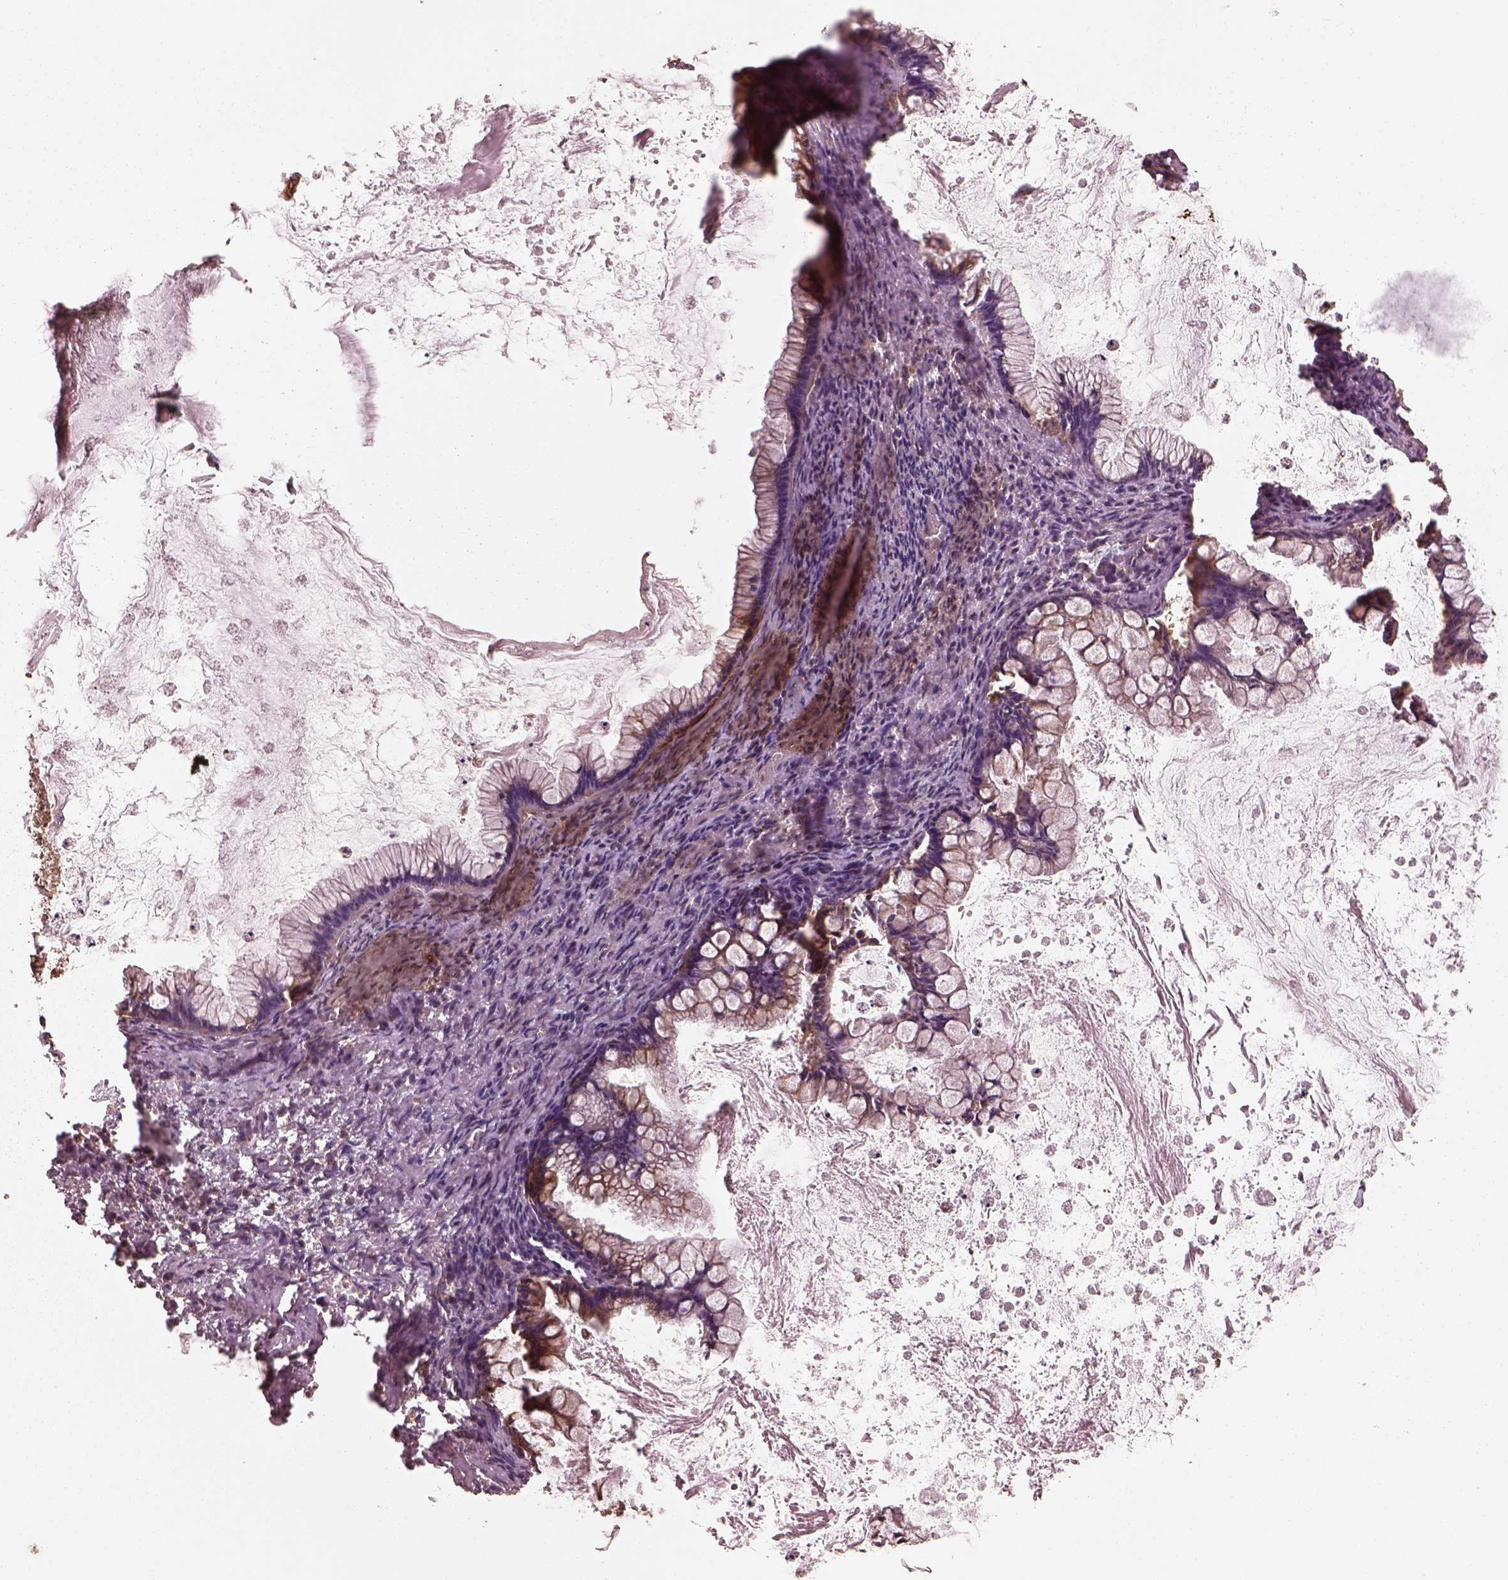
{"staining": {"intensity": "weak", "quantity": "25%-75%", "location": "cytoplasmic/membranous"}, "tissue": "ovarian cancer", "cell_type": "Tumor cells", "image_type": "cancer", "snomed": [{"axis": "morphology", "description": "Cystadenocarcinoma, mucinous, NOS"}, {"axis": "topography", "description": "Ovary"}], "caption": "This is an image of immunohistochemistry staining of ovarian mucinous cystadenocarcinoma, which shows weak staining in the cytoplasmic/membranous of tumor cells.", "gene": "RPS5", "patient": {"sex": "female", "age": 67}}